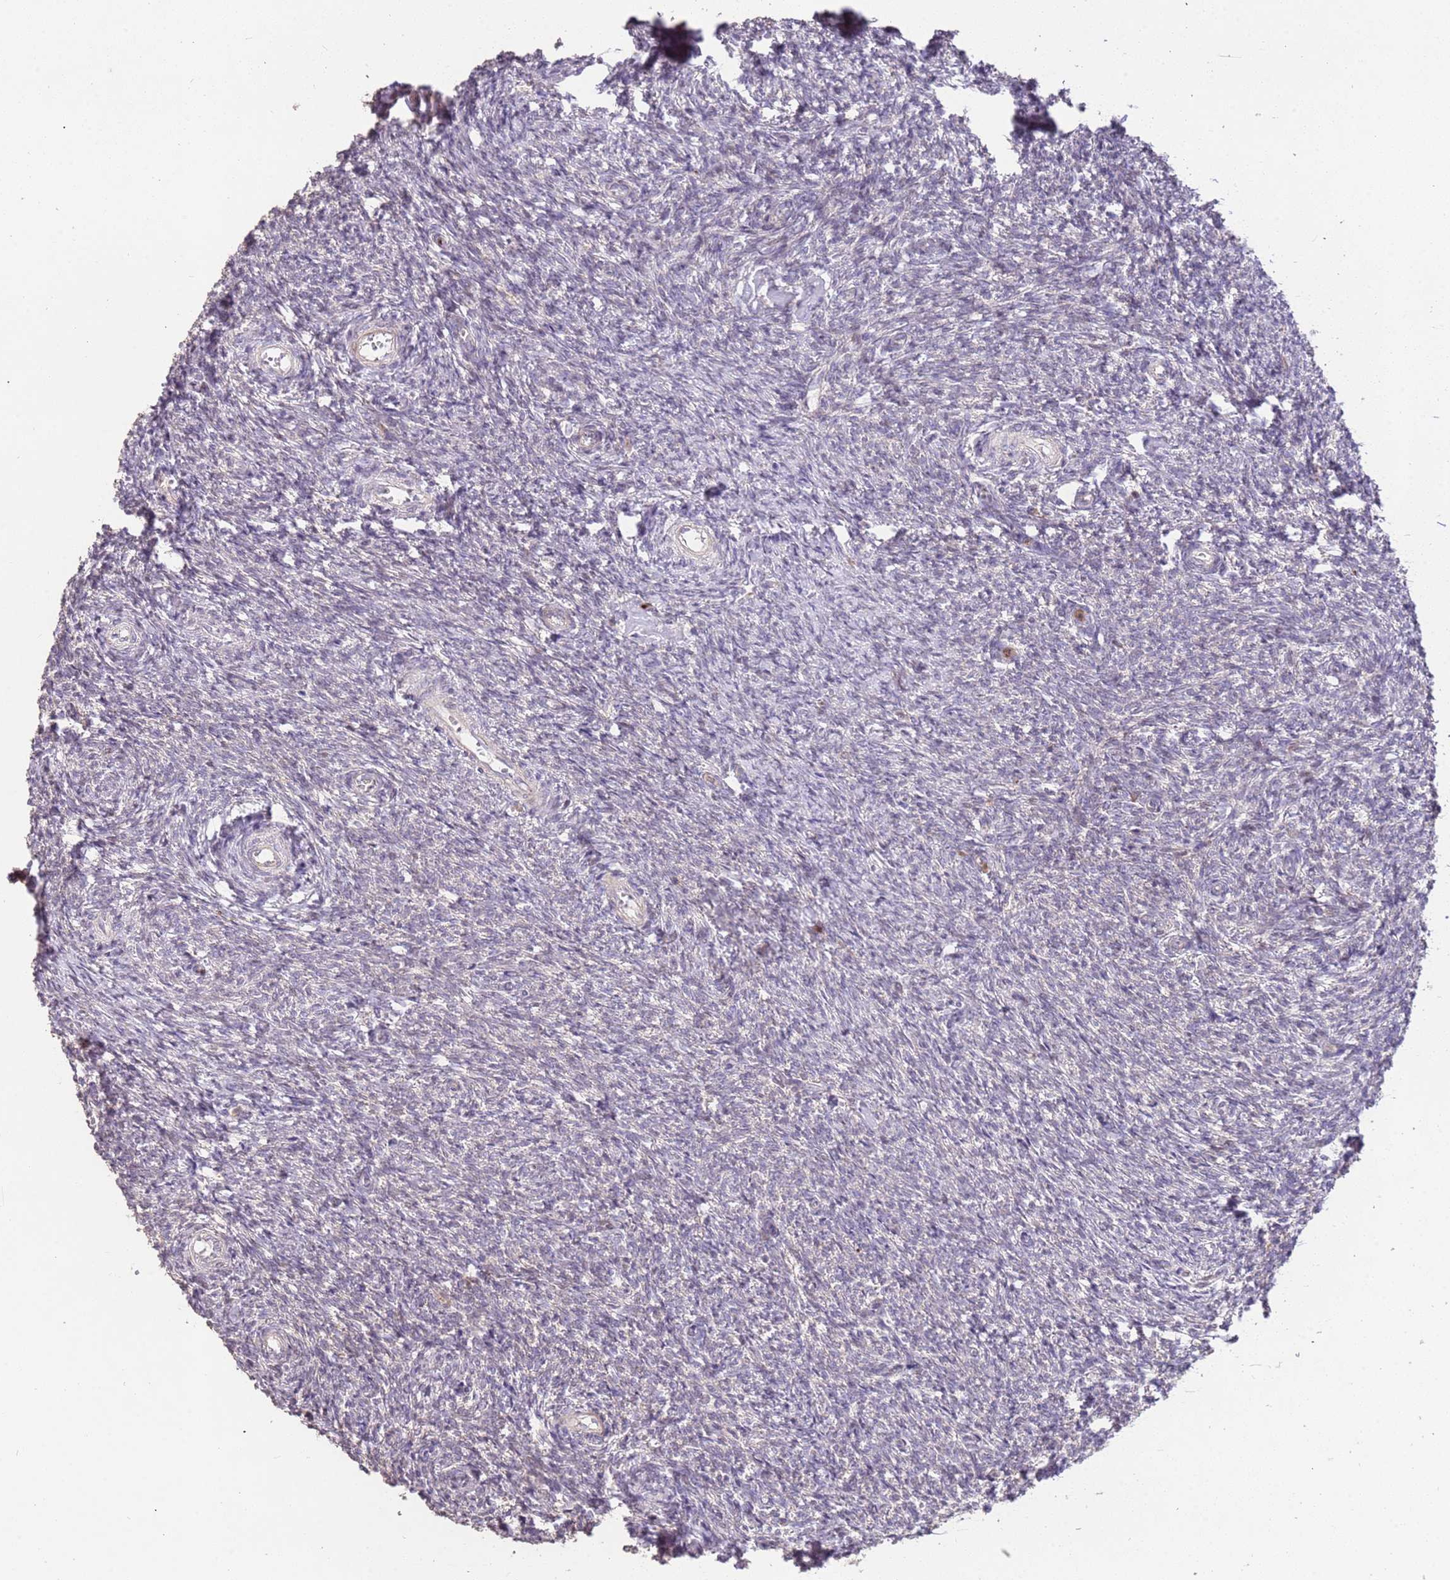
{"staining": {"intensity": "negative", "quantity": "none", "location": "none"}, "tissue": "ovary", "cell_type": "Ovarian stroma cells", "image_type": "normal", "snomed": [{"axis": "morphology", "description": "Normal tissue, NOS"}, {"axis": "topography", "description": "Ovary"}], "caption": "Protein analysis of benign ovary demonstrates no significant expression in ovarian stroma cells.", "gene": "SLC16A4", "patient": {"sex": "female", "age": 44}}